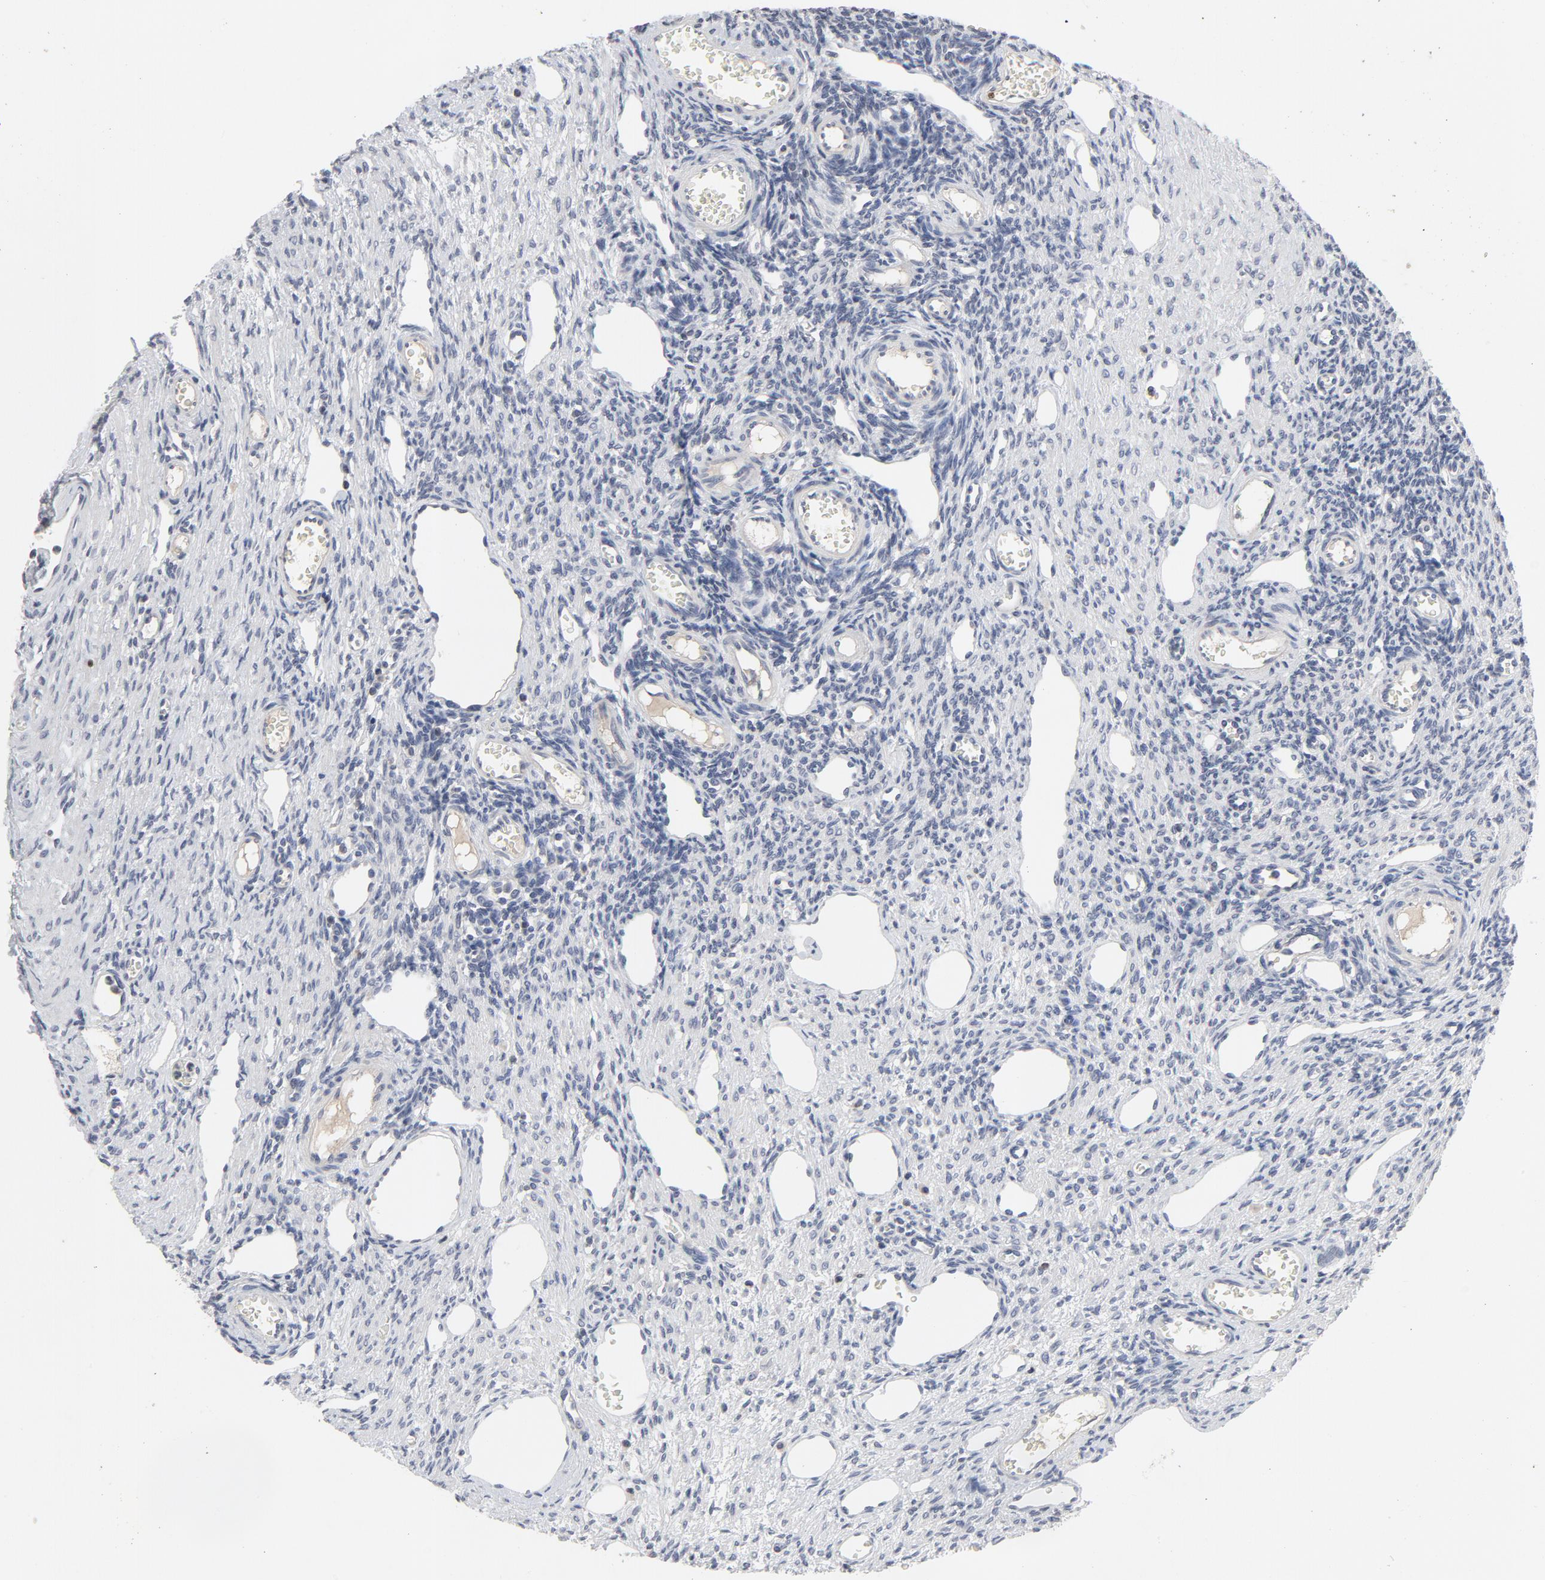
{"staining": {"intensity": "negative", "quantity": "none", "location": "none"}, "tissue": "ovary", "cell_type": "Follicle cells", "image_type": "normal", "snomed": [{"axis": "morphology", "description": "Normal tissue, NOS"}, {"axis": "topography", "description": "Ovary"}], "caption": "The immunohistochemistry photomicrograph has no significant staining in follicle cells of ovary.", "gene": "TCL1A", "patient": {"sex": "female", "age": 33}}